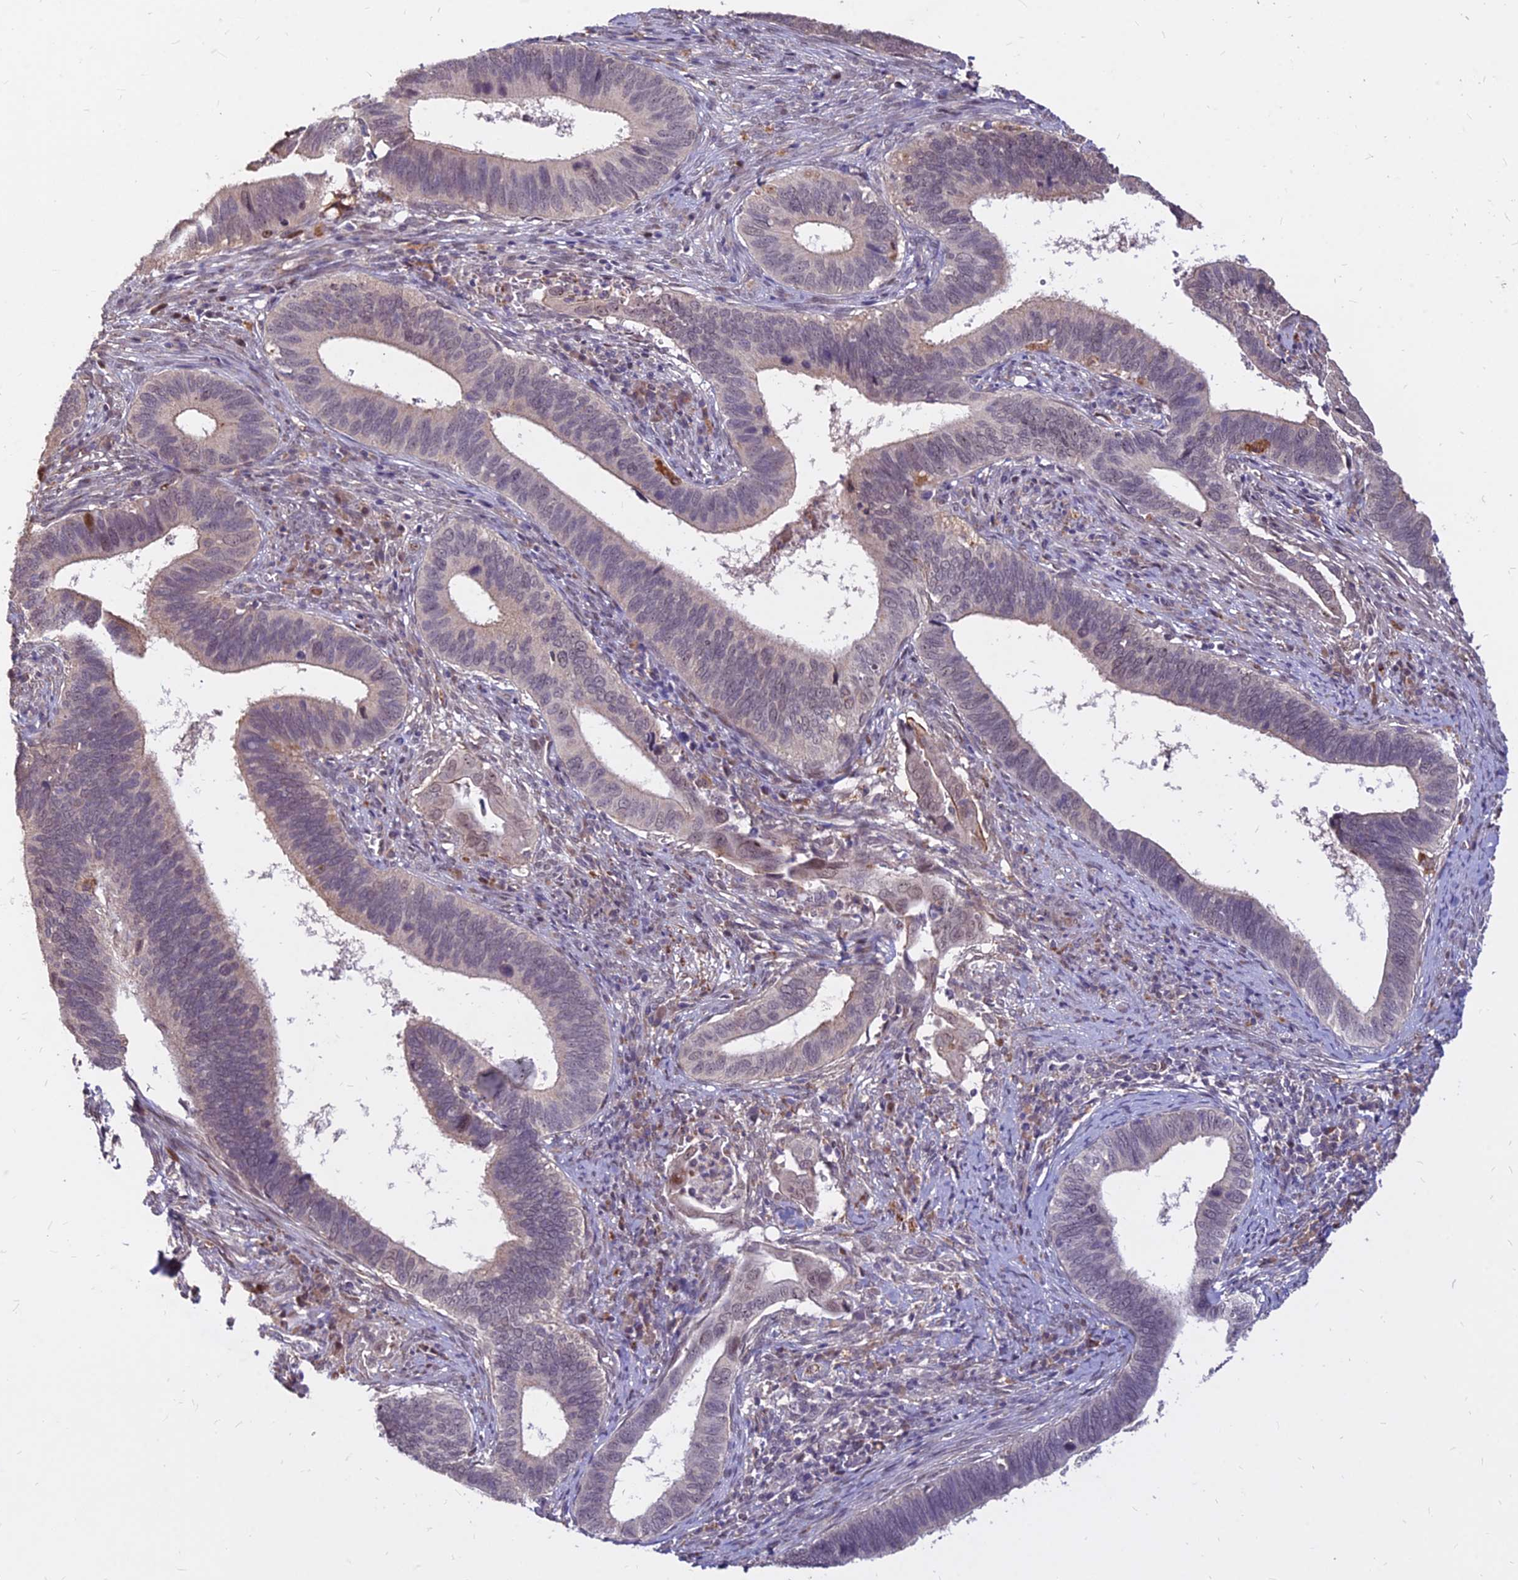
{"staining": {"intensity": "weak", "quantity": "25%-75%", "location": "nuclear"}, "tissue": "cervical cancer", "cell_type": "Tumor cells", "image_type": "cancer", "snomed": [{"axis": "morphology", "description": "Adenocarcinoma, NOS"}, {"axis": "topography", "description": "Cervix"}], "caption": "Human cervical cancer (adenocarcinoma) stained with a protein marker displays weak staining in tumor cells.", "gene": "C11orf68", "patient": {"sex": "female", "age": 42}}